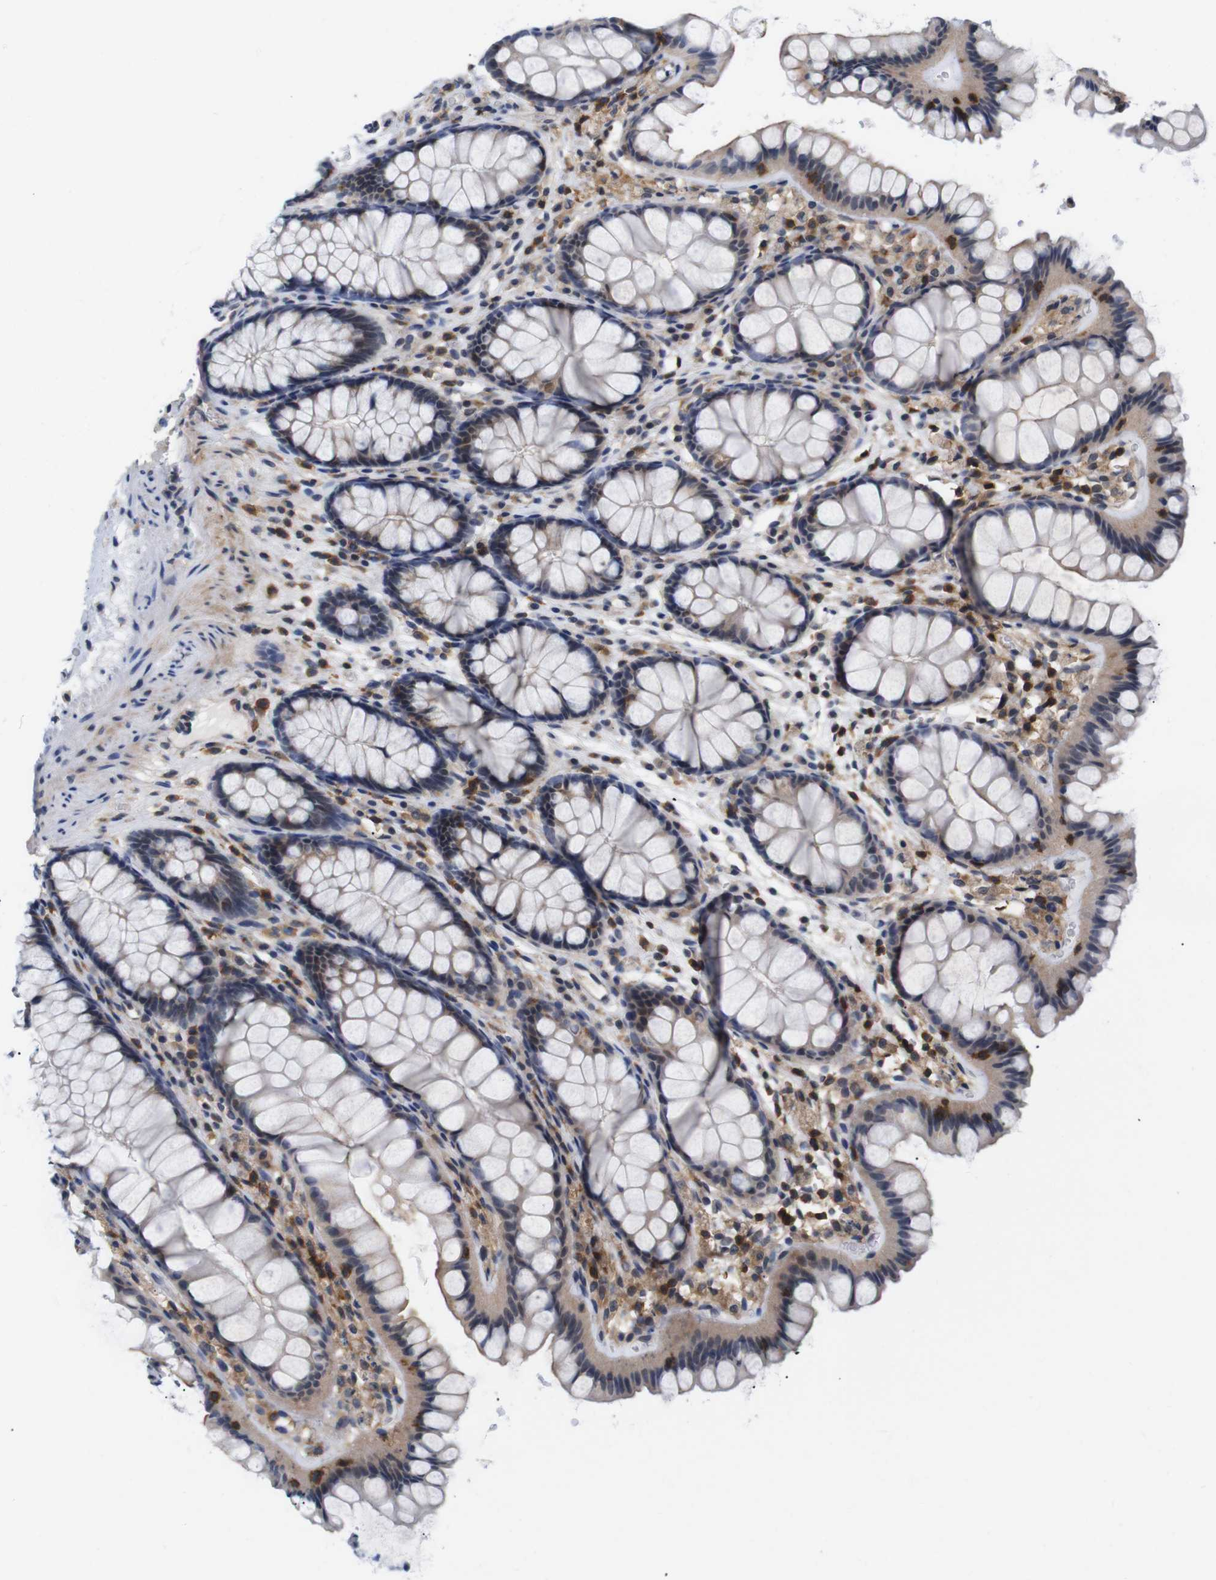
{"staining": {"intensity": "weak", "quantity": "25%-75%", "location": "cytoplasmic/membranous"}, "tissue": "colon", "cell_type": "Endothelial cells", "image_type": "normal", "snomed": [{"axis": "morphology", "description": "Normal tissue, NOS"}, {"axis": "topography", "description": "Colon"}], "caption": "The photomicrograph displays staining of normal colon, revealing weak cytoplasmic/membranous protein expression (brown color) within endothelial cells. (Stains: DAB (3,3'-diaminobenzidine) in brown, nuclei in blue, Microscopy: brightfield microscopy at high magnification).", "gene": "BRWD3", "patient": {"sex": "female", "age": 55}}